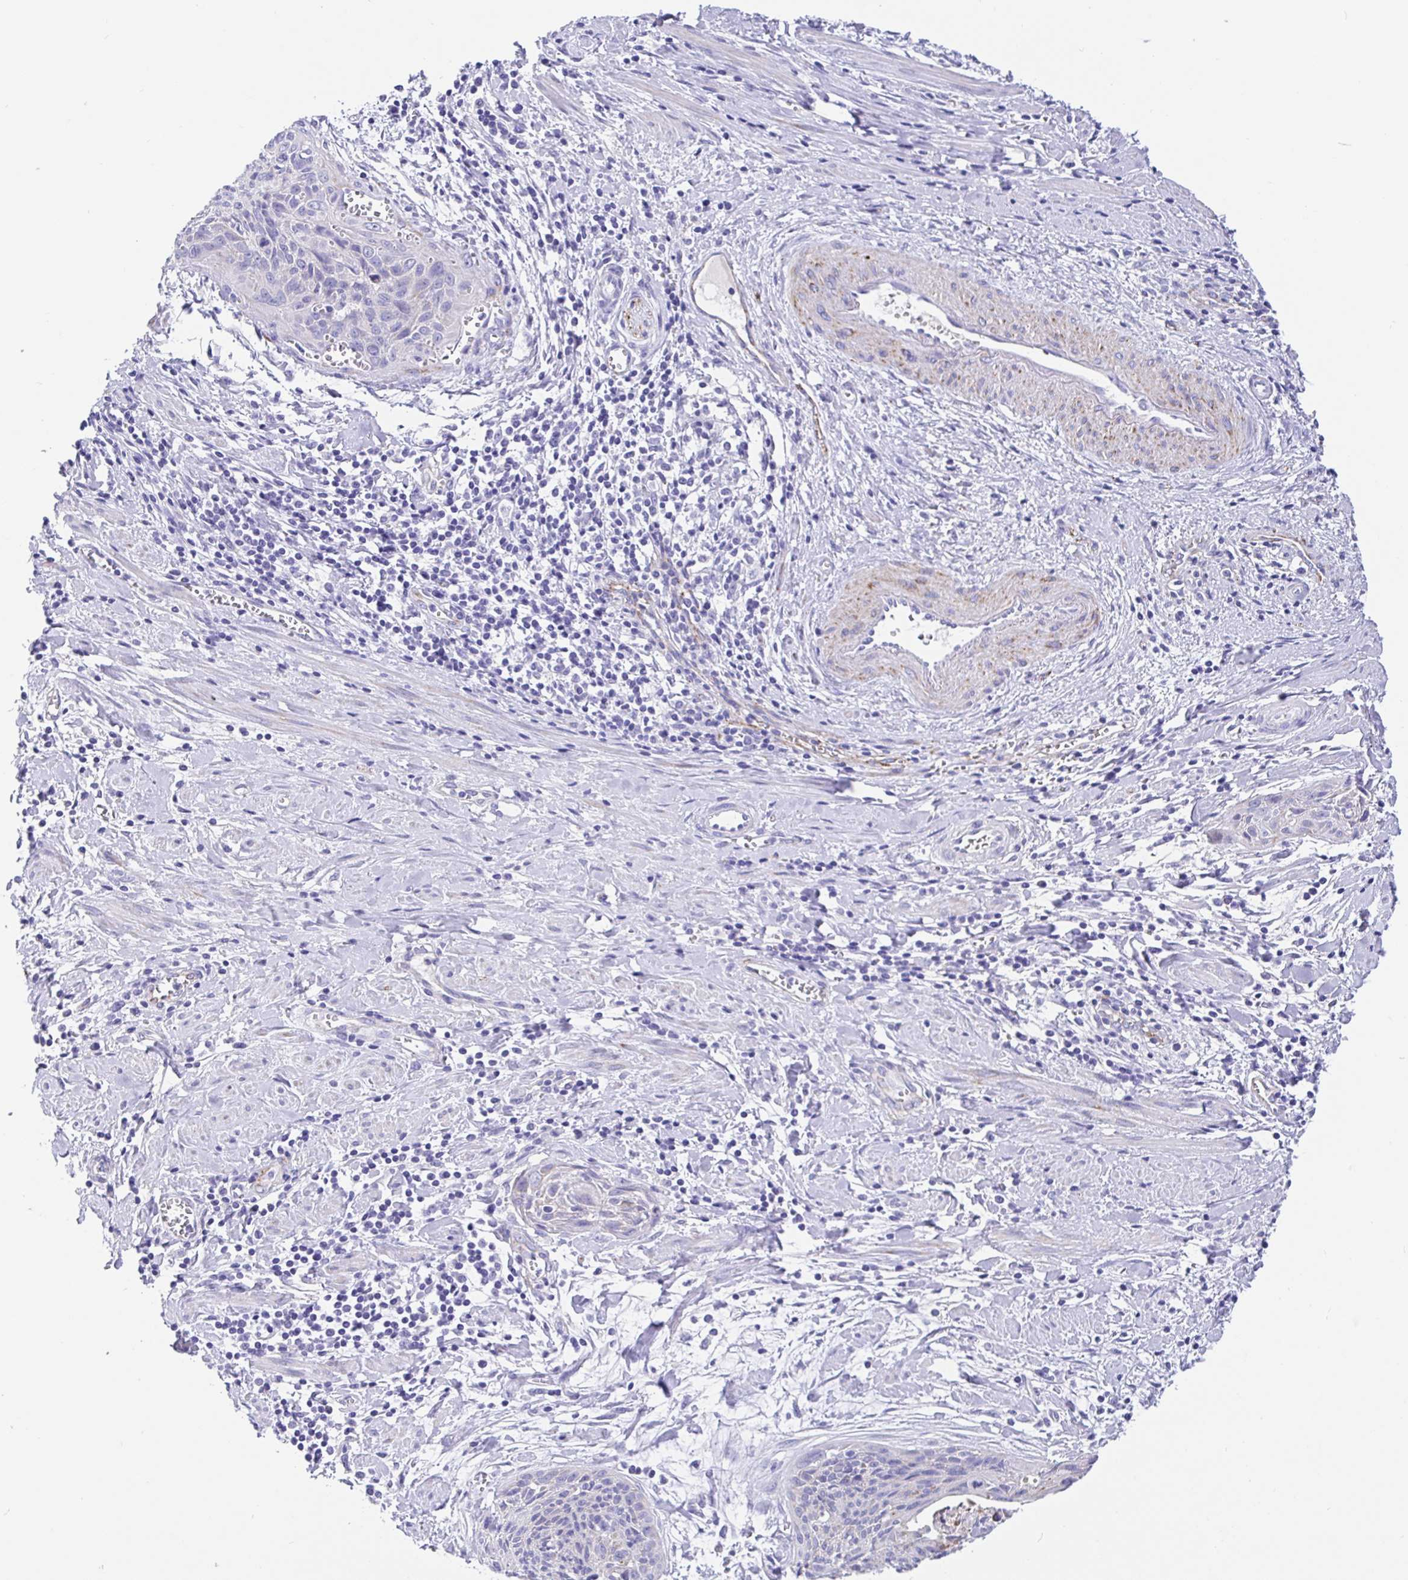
{"staining": {"intensity": "negative", "quantity": "none", "location": "none"}, "tissue": "cervical cancer", "cell_type": "Tumor cells", "image_type": "cancer", "snomed": [{"axis": "morphology", "description": "Squamous cell carcinoma, NOS"}, {"axis": "topography", "description": "Cervix"}], "caption": "There is no significant positivity in tumor cells of cervical cancer (squamous cell carcinoma).", "gene": "MAOA", "patient": {"sex": "female", "age": 55}}